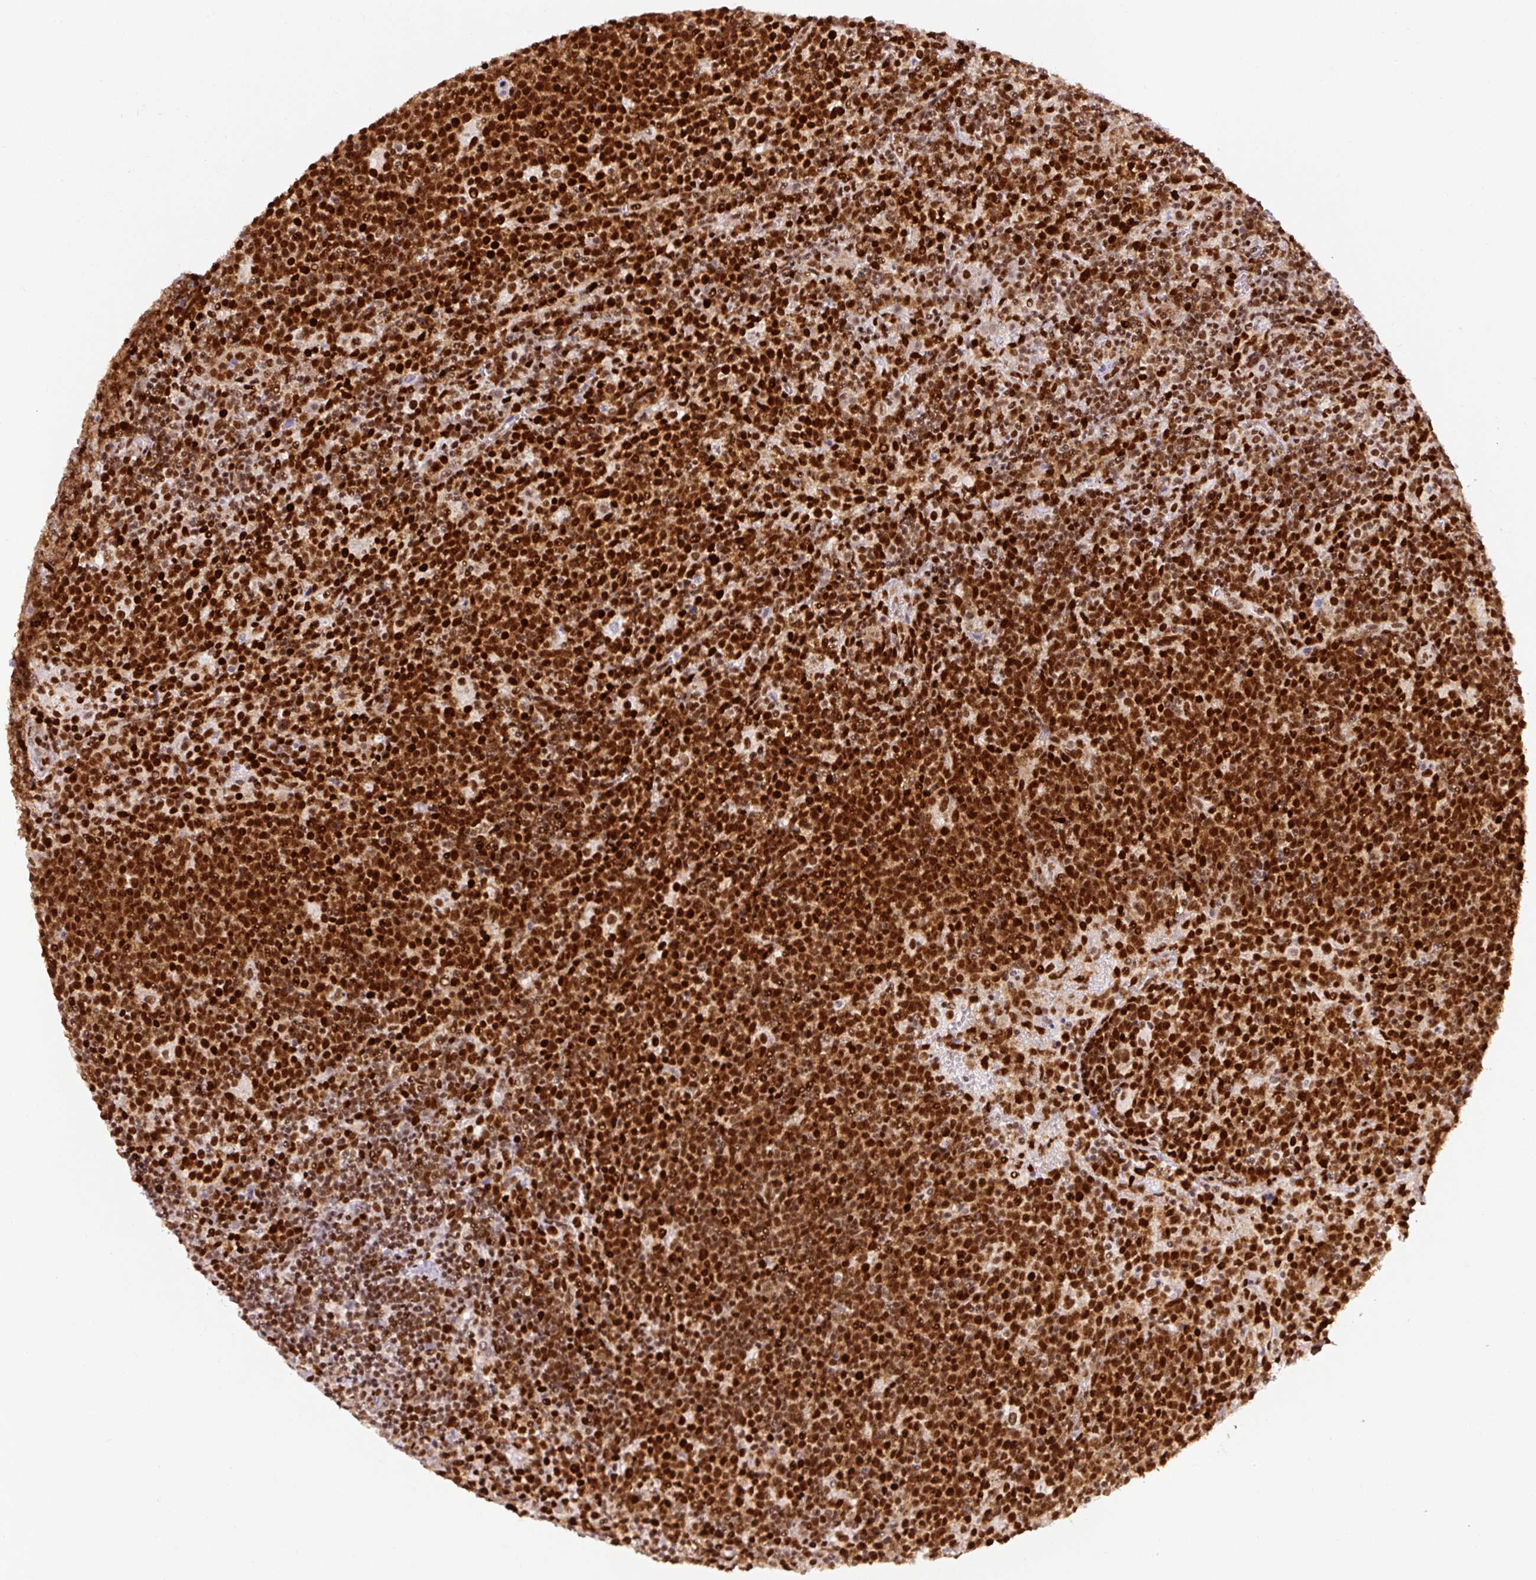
{"staining": {"intensity": "strong", "quantity": ">75%", "location": "nuclear"}, "tissue": "lymphoma", "cell_type": "Tumor cells", "image_type": "cancer", "snomed": [{"axis": "morphology", "description": "Malignant lymphoma, non-Hodgkin's type, High grade"}, {"axis": "topography", "description": "Lymph node"}], "caption": "Immunohistochemistry (IHC) (DAB (3,3'-diaminobenzidine)) staining of human malignant lymphoma, non-Hodgkin's type (high-grade) exhibits strong nuclear protein expression in approximately >75% of tumor cells.", "gene": "FUS", "patient": {"sex": "male", "age": 61}}